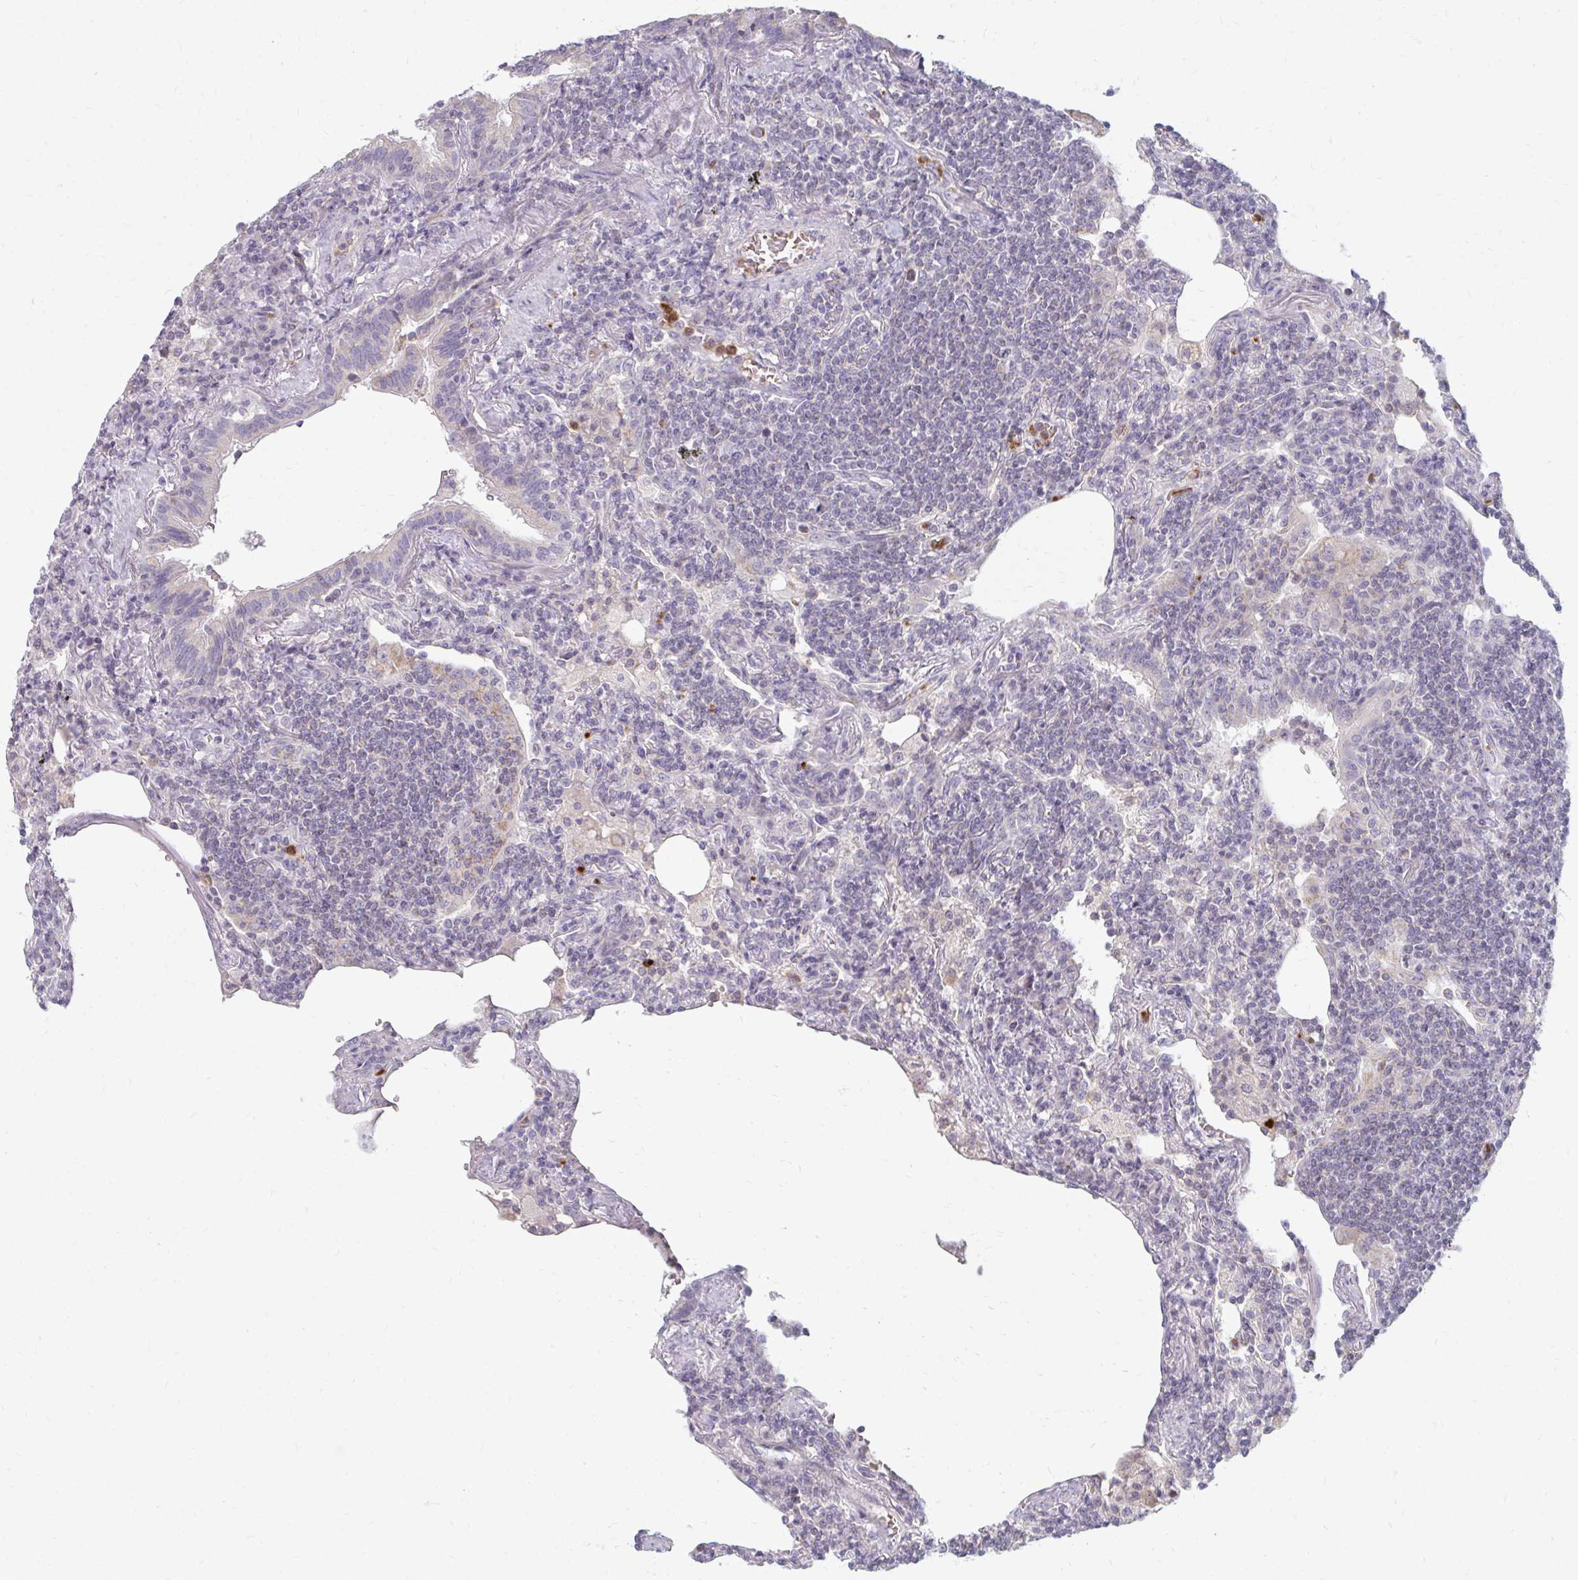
{"staining": {"intensity": "negative", "quantity": "none", "location": "none"}, "tissue": "lymphoma", "cell_type": "Tumor cells", "image_type": "cancer", "snomed": [{"axis": "morphology", "description": "Malignant lymphoma, non-Hodgkin's type, Low grade"}, {"axis": "topography", "description": "Lung"}], "caption": "Low-grade malignant lymphoma, non-Hodgkin's type was stained to show a protein in brown. There is no significant positivity in tumor cells.", "gene": "RAB33A", "patient": {"sex": "female", "age": 71}}